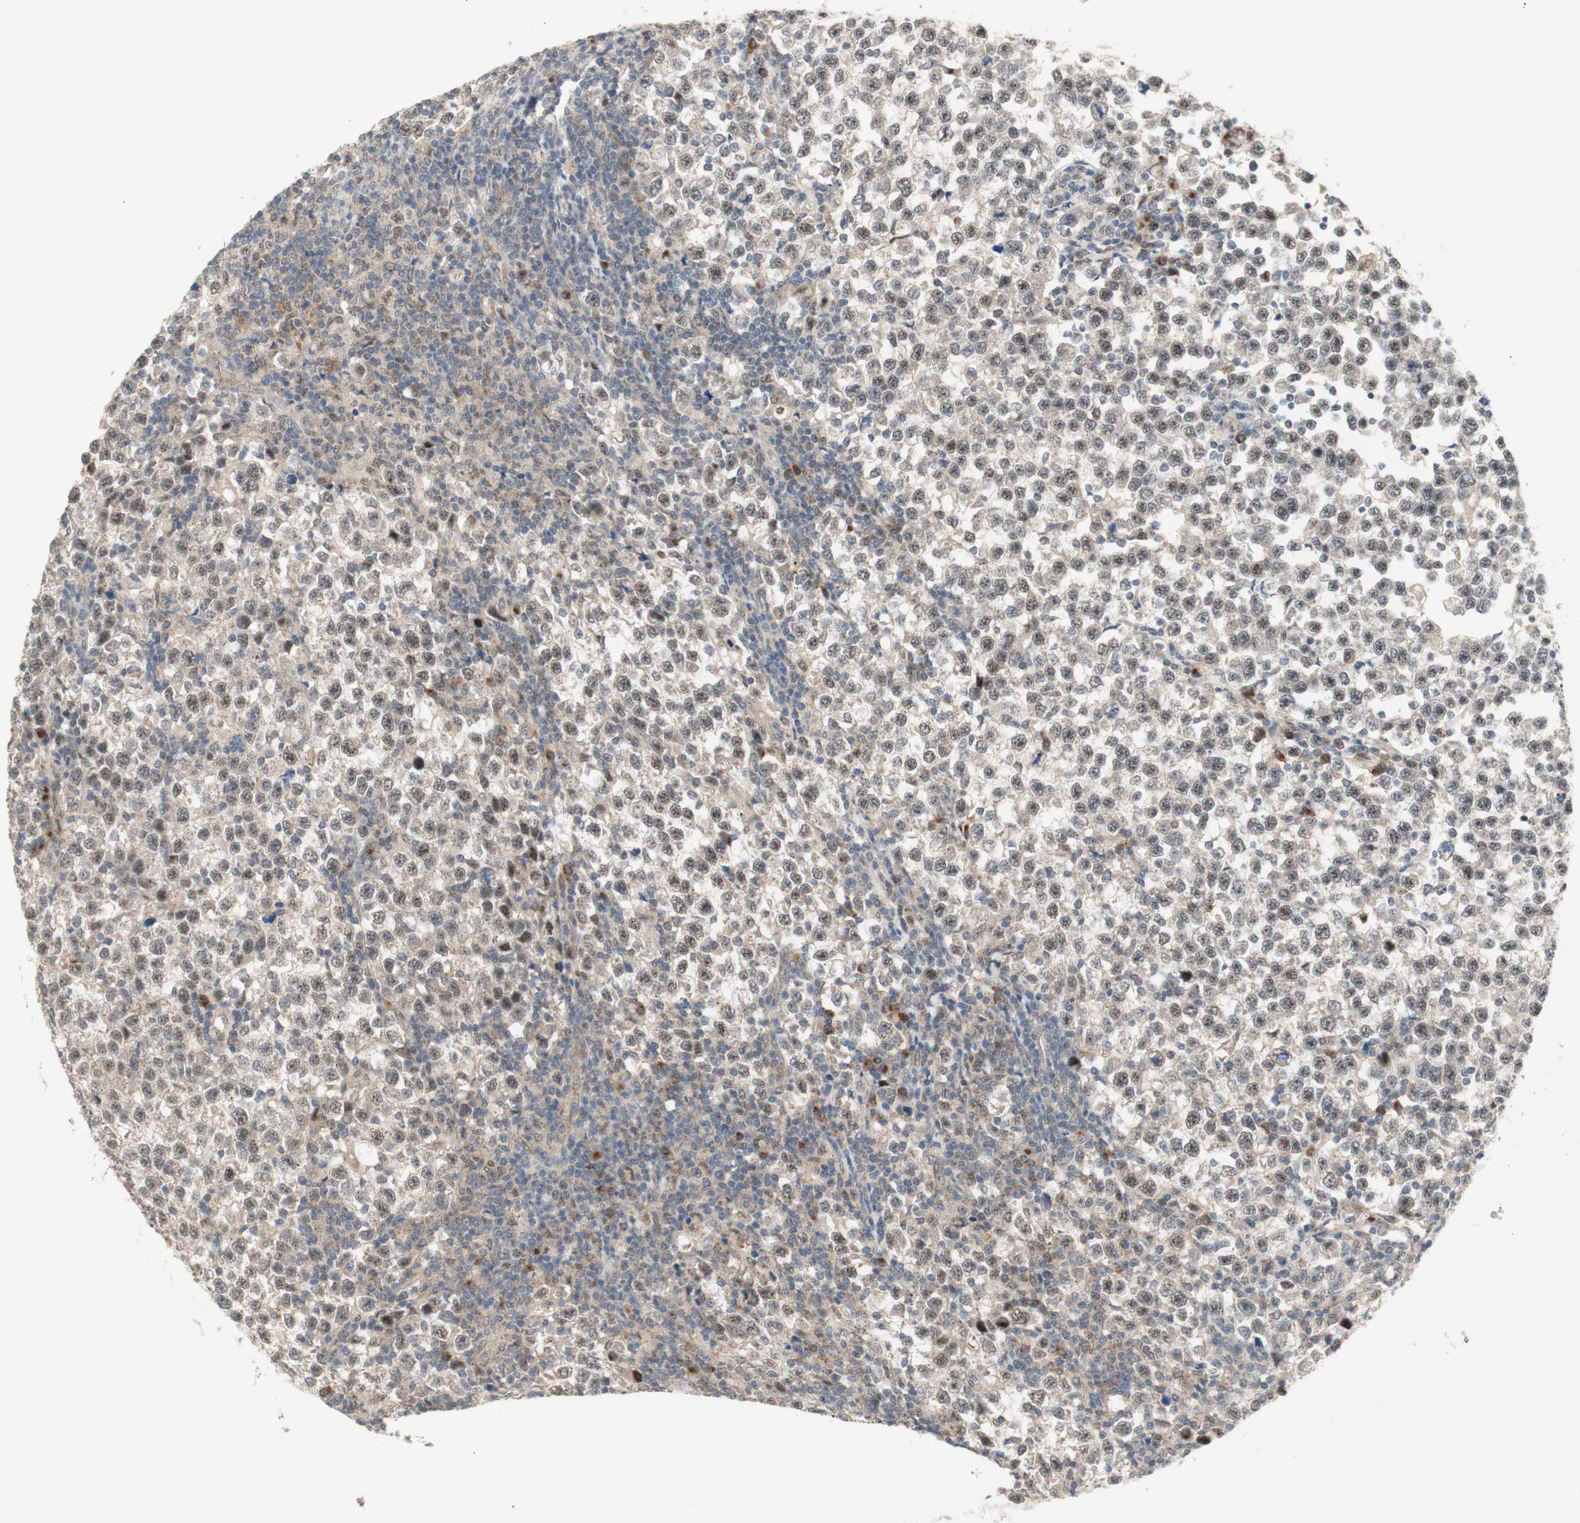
{"staining": {"intensity": "weak", "quantity": "25%-75%", "location": "cytoplasmic/membranous"}, "tissue": "testis cancer", "cell_type": "Tumor cells", "image_type": "cancer", "snomed": [{"axis": "morphology", "description": "Seminoma, NOS"}, {"axis": "topography", "description": "Testis"}], "caption": "Immunohistochemistry (IHC) micrograph of testis cancer (seminoma) stained for a protein (brown), which exhibits low levels of weak cytoplasmic/membranous staining in approximately 25%-75% of tumor cells.", "gene": "CYLD", "patient": {"sex": "male", "age": 43}}